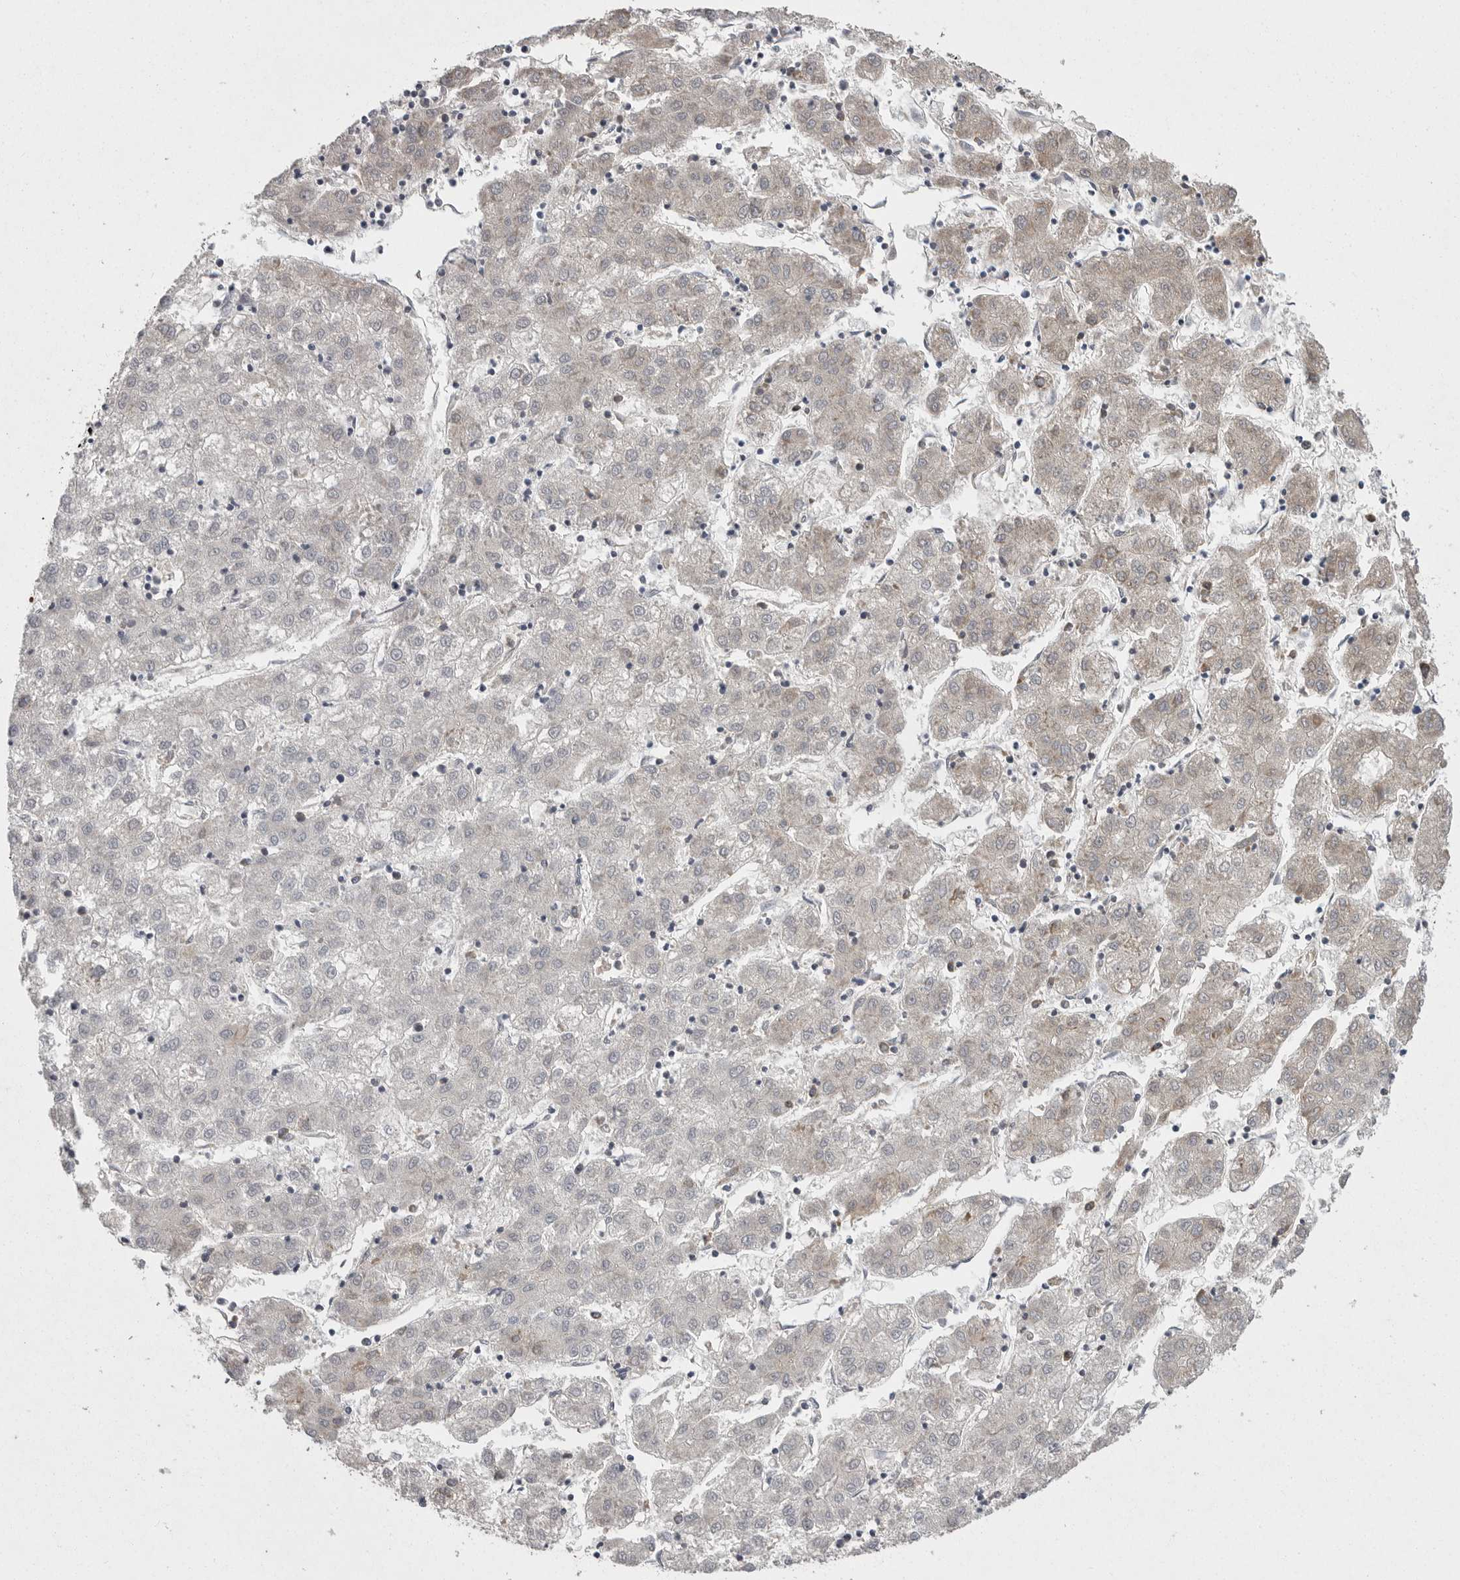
{"staining": {"intensity": "negative", "quantity": "none", "location": "none"}, "tissue": "liver cancer", "cell_type": "Tumor cells", "image_type": "cancer", "snomed": [{"axis": "morphology", "description": "Carcinoma, Hepatocellular, NOS"}, {"axis": "topography", "description": "Liver"}], "caption": "An image of liver cancer stained for a protein shows no brown staining in tumor cells.", "gene": "CRP", "patient": {"sex": "male", "age": 72}}